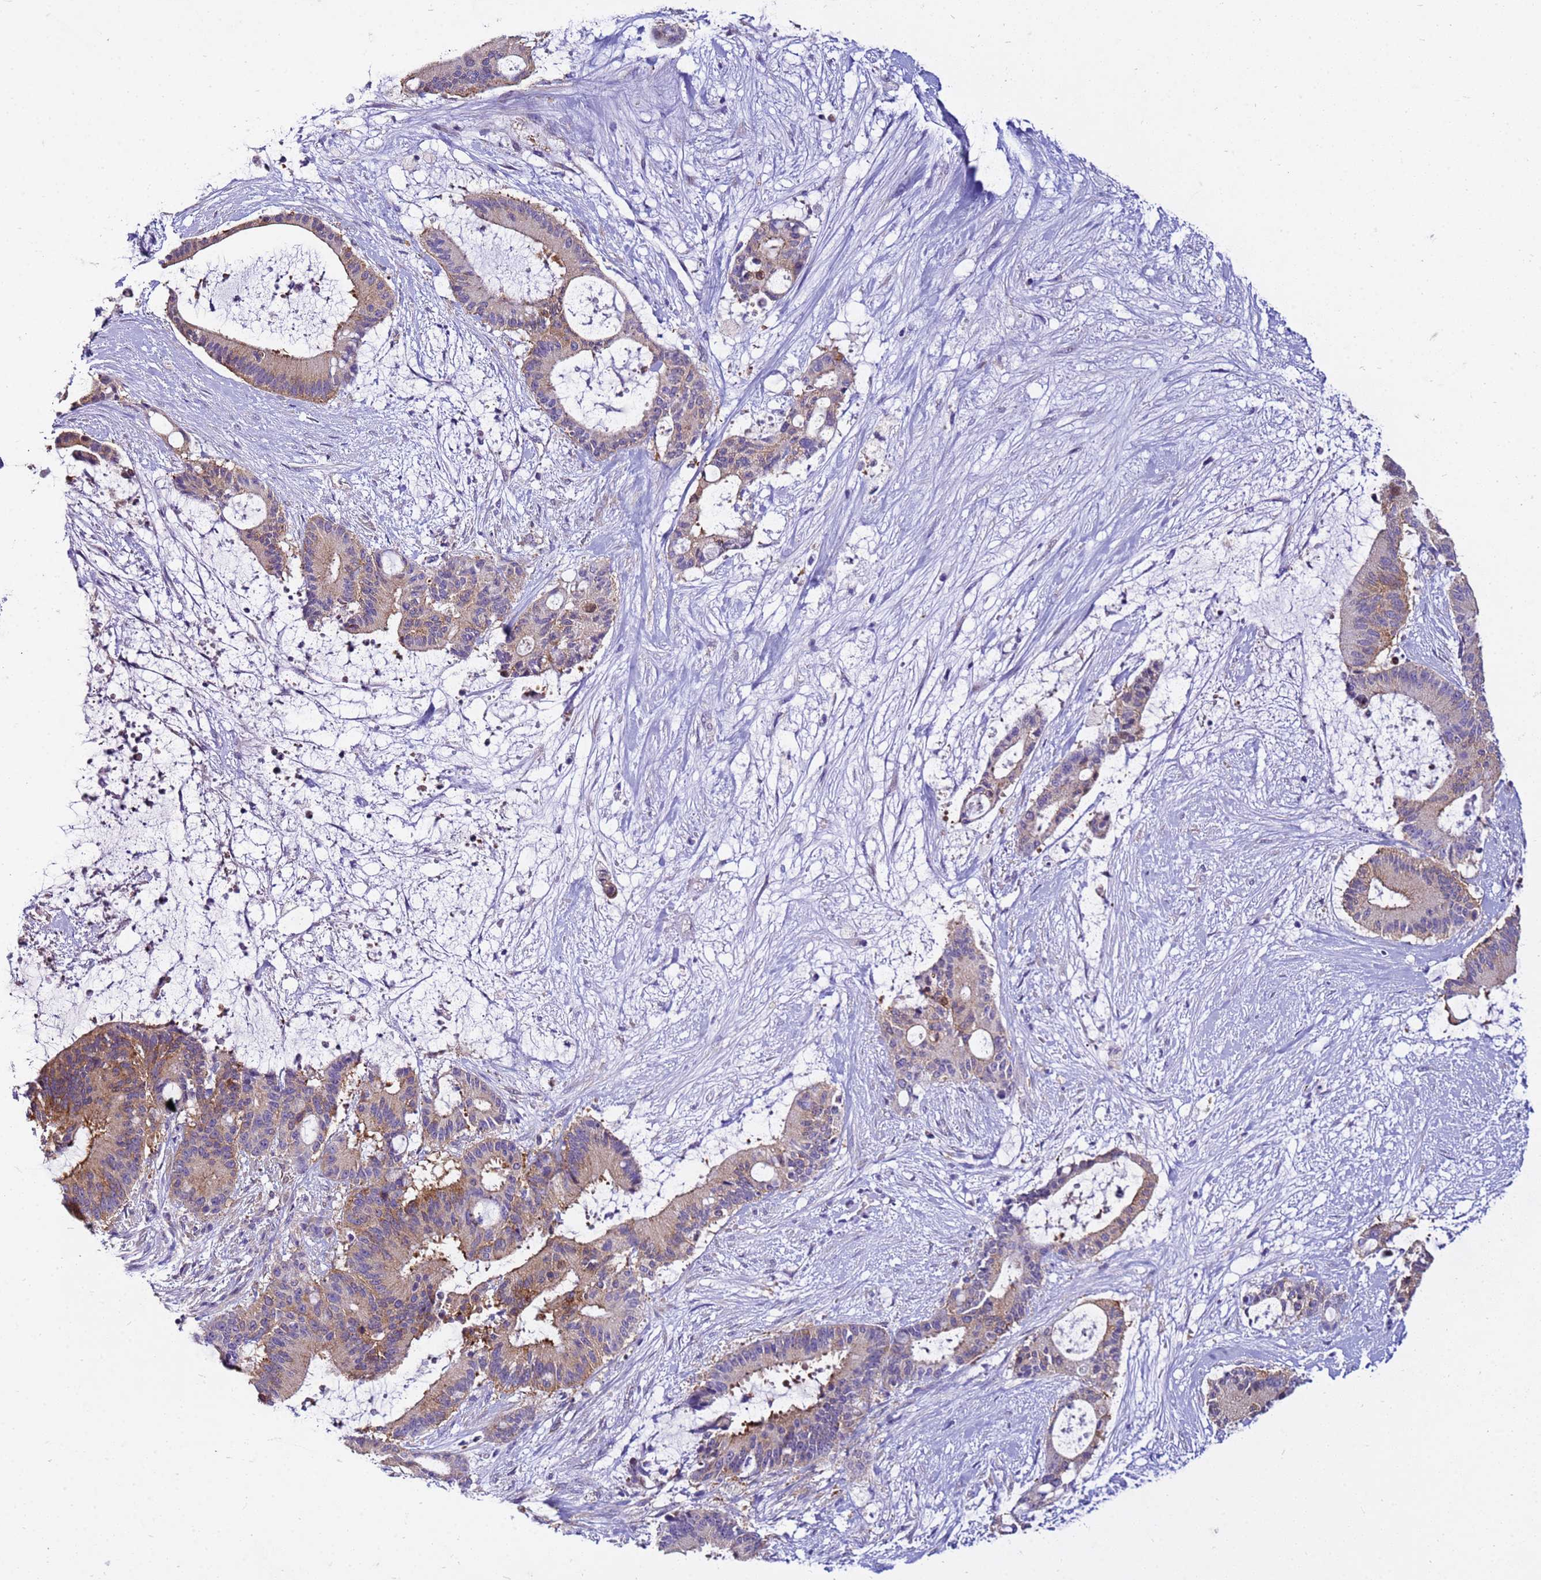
{"staining": {"intensity": "moderate", "quantity": "25%-75%", "location": "cytoplasmic/membranous"}, "tissue": "liver cancer", "cell_type": "Tumor cells", "image_type": "cancer", "snomed": [{"axis": "morphology", "description": "Normal tissue, NOS"}, {"axis": "morphology", "description": "Cholangiocarcinoma"}, {"axis": "topography", "description": "Liver"}, {"axis": "topography", "description": "Peripheral nerve tissue"}], "caption": "Immunohistochemistry (IHC) of human cholangiocarcinoma (liver) shows medium levels of moderate cytoplasmic/membranous expression in approximately 25%-75% of tumor cells.", "gene": "PKD1", "patient": {"sex": "female", "age": 73}}